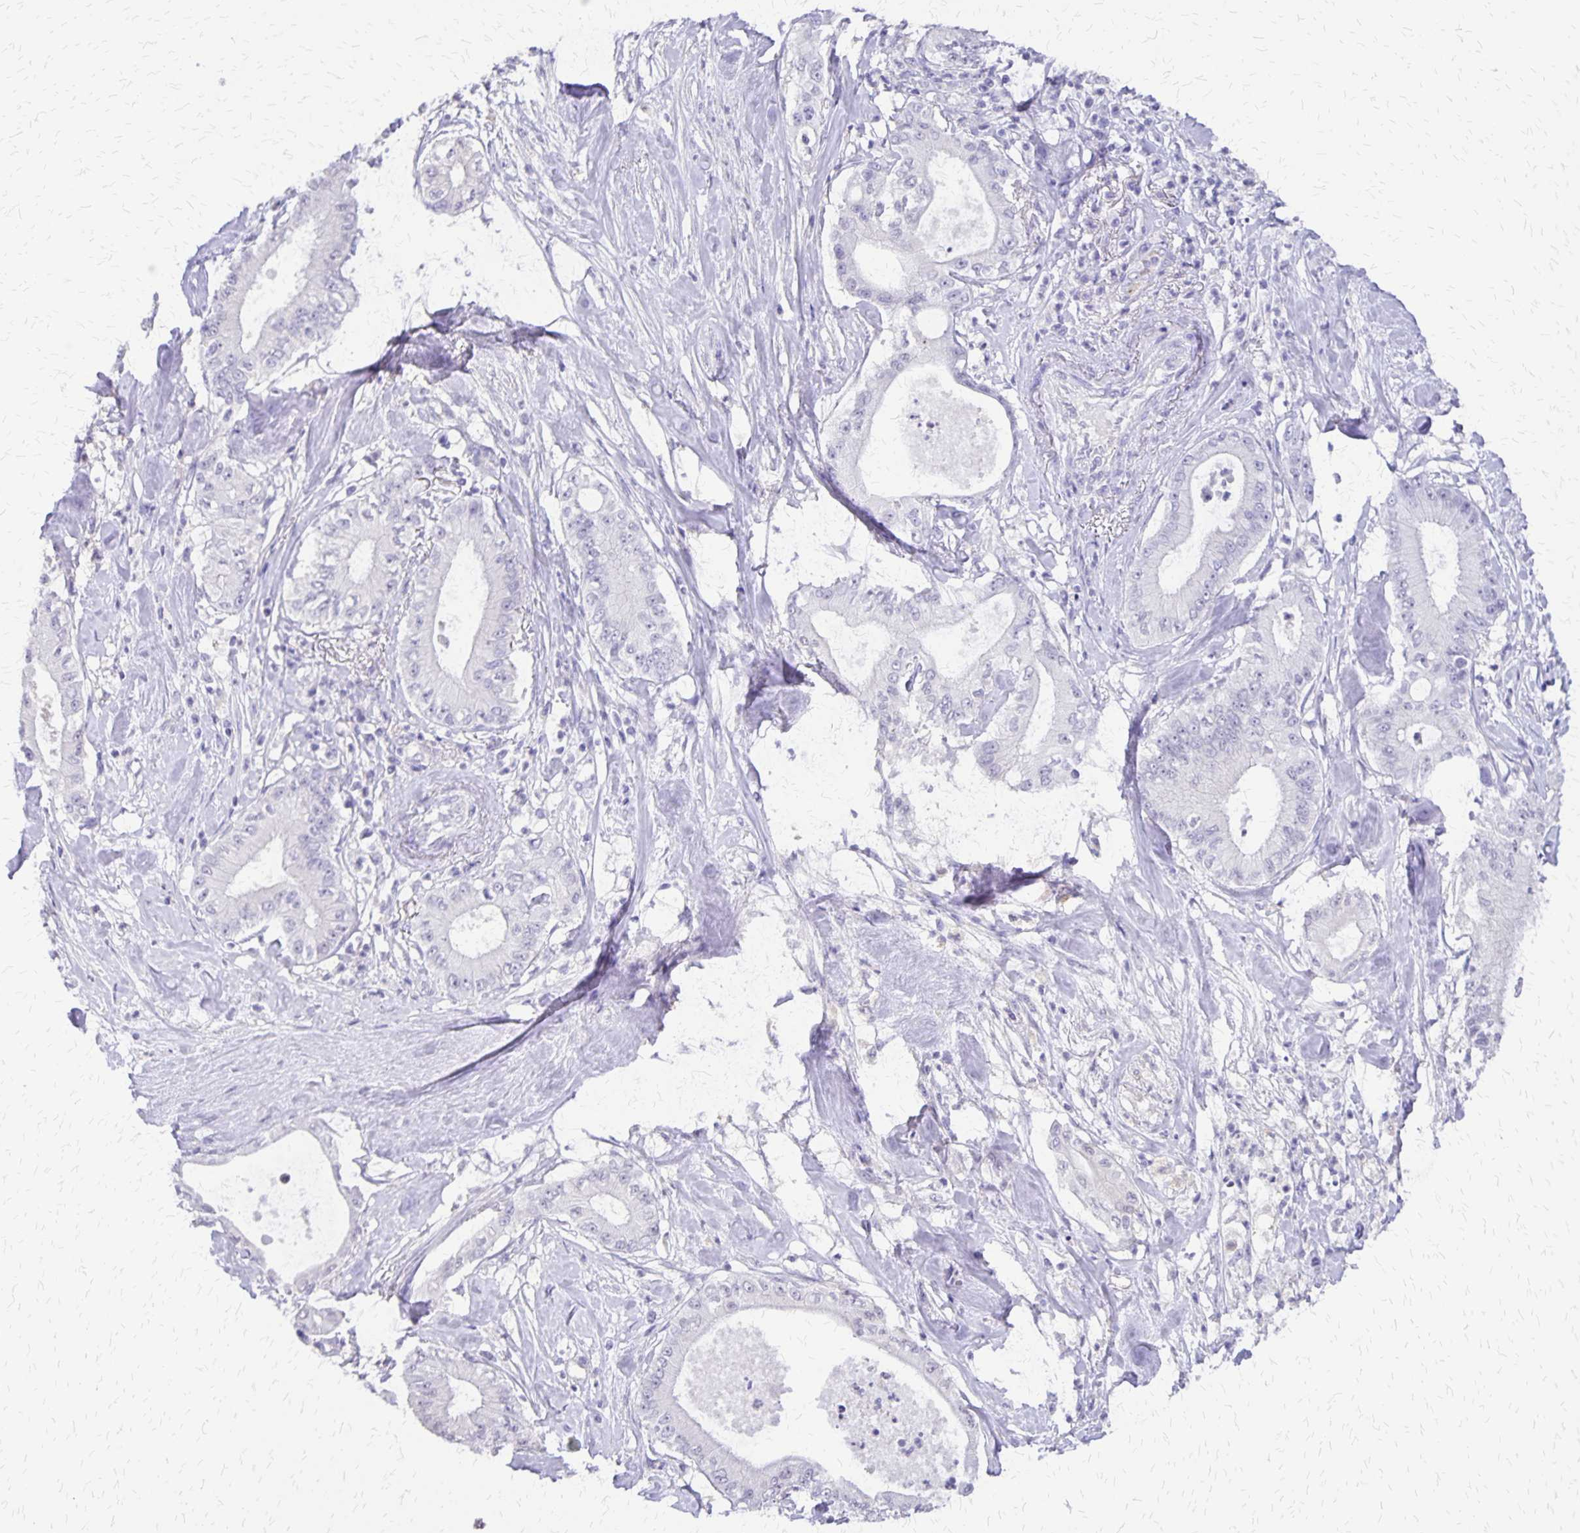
{"staining": {"intensity": "negative", "quantity": "none", "location": "none"}, "tissue": "pancreatic cancer", "cell_type": "Tumor cells", "image_type": "cancer", "snomed": [{"axis": "morphology", "description": "Adenocarcinoma, NOS"}, {"axis": "topography", "description": "Pancreas"}], "caption": "Immunohistochemical staining of human adenocarcinoma (pancreatic) reveals no significant expression in tumor cells. The staining was performed using DAB to visualize the protein expression in brown, while the nuclei were stained in blue with hematoxylin (Magnification: 20x).", "gene": "SI", "patient": {"sex": "male", "age": 71}}